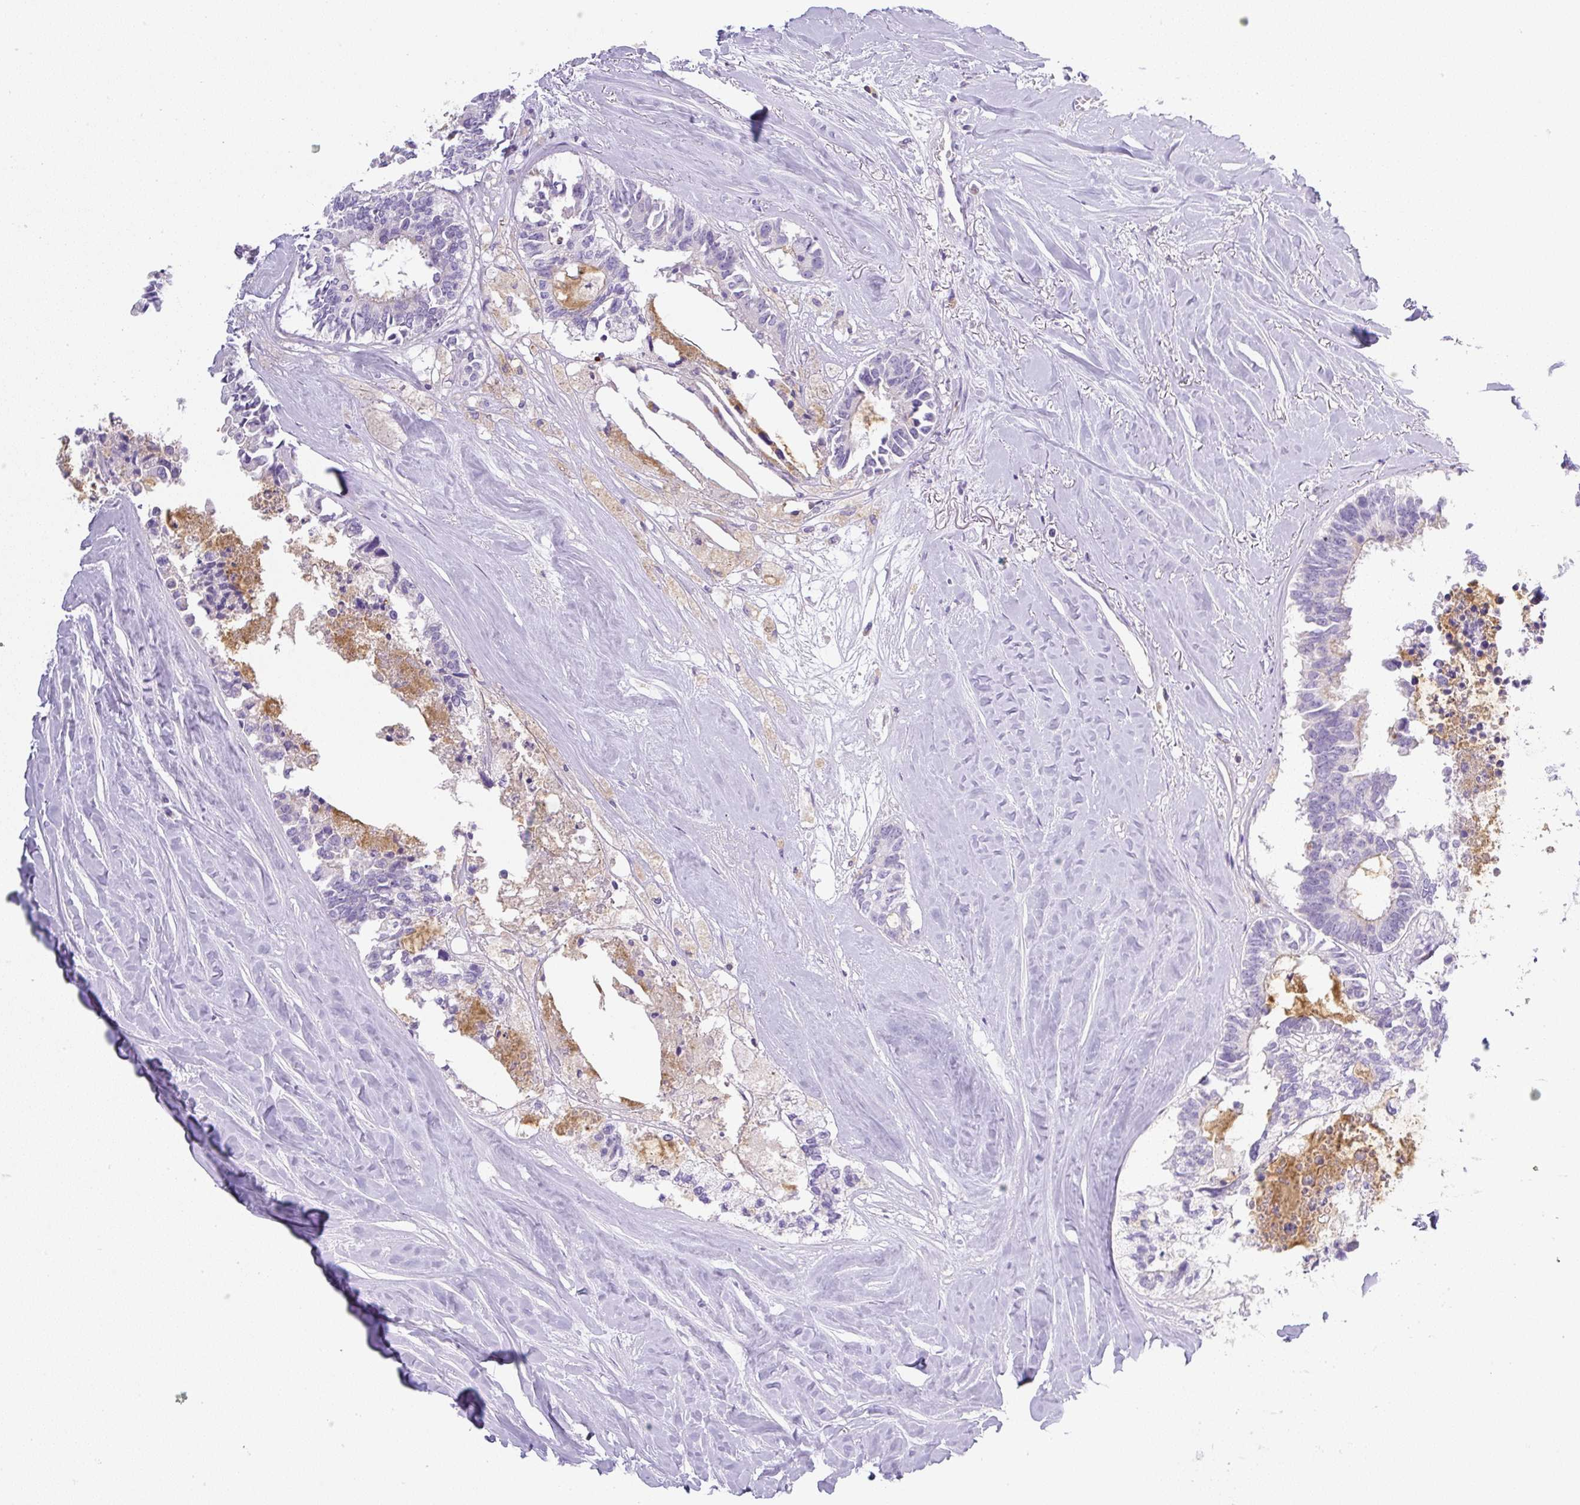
{"staining": {"intensity": "negative", "quantity": "none", "location": "none"}, "tissue": "colorectal cancer", "cell_type": "Tumor cells", "image_type": "cancer", "snomed": [{"axis": "morphology", "description": "Adenocarcinoma, NOS"}, {"axis": "topography", "description": "Colon"}, {"axis": "topography", "description": "Rectum"}], "caption": "Colorectal adenocarcinoma stained for a protein using immunohistochemistry demonstrates no positivity tumor cells.", "gene": "PIP5KL1", "patient": {"sex": "male", "age": 57}}